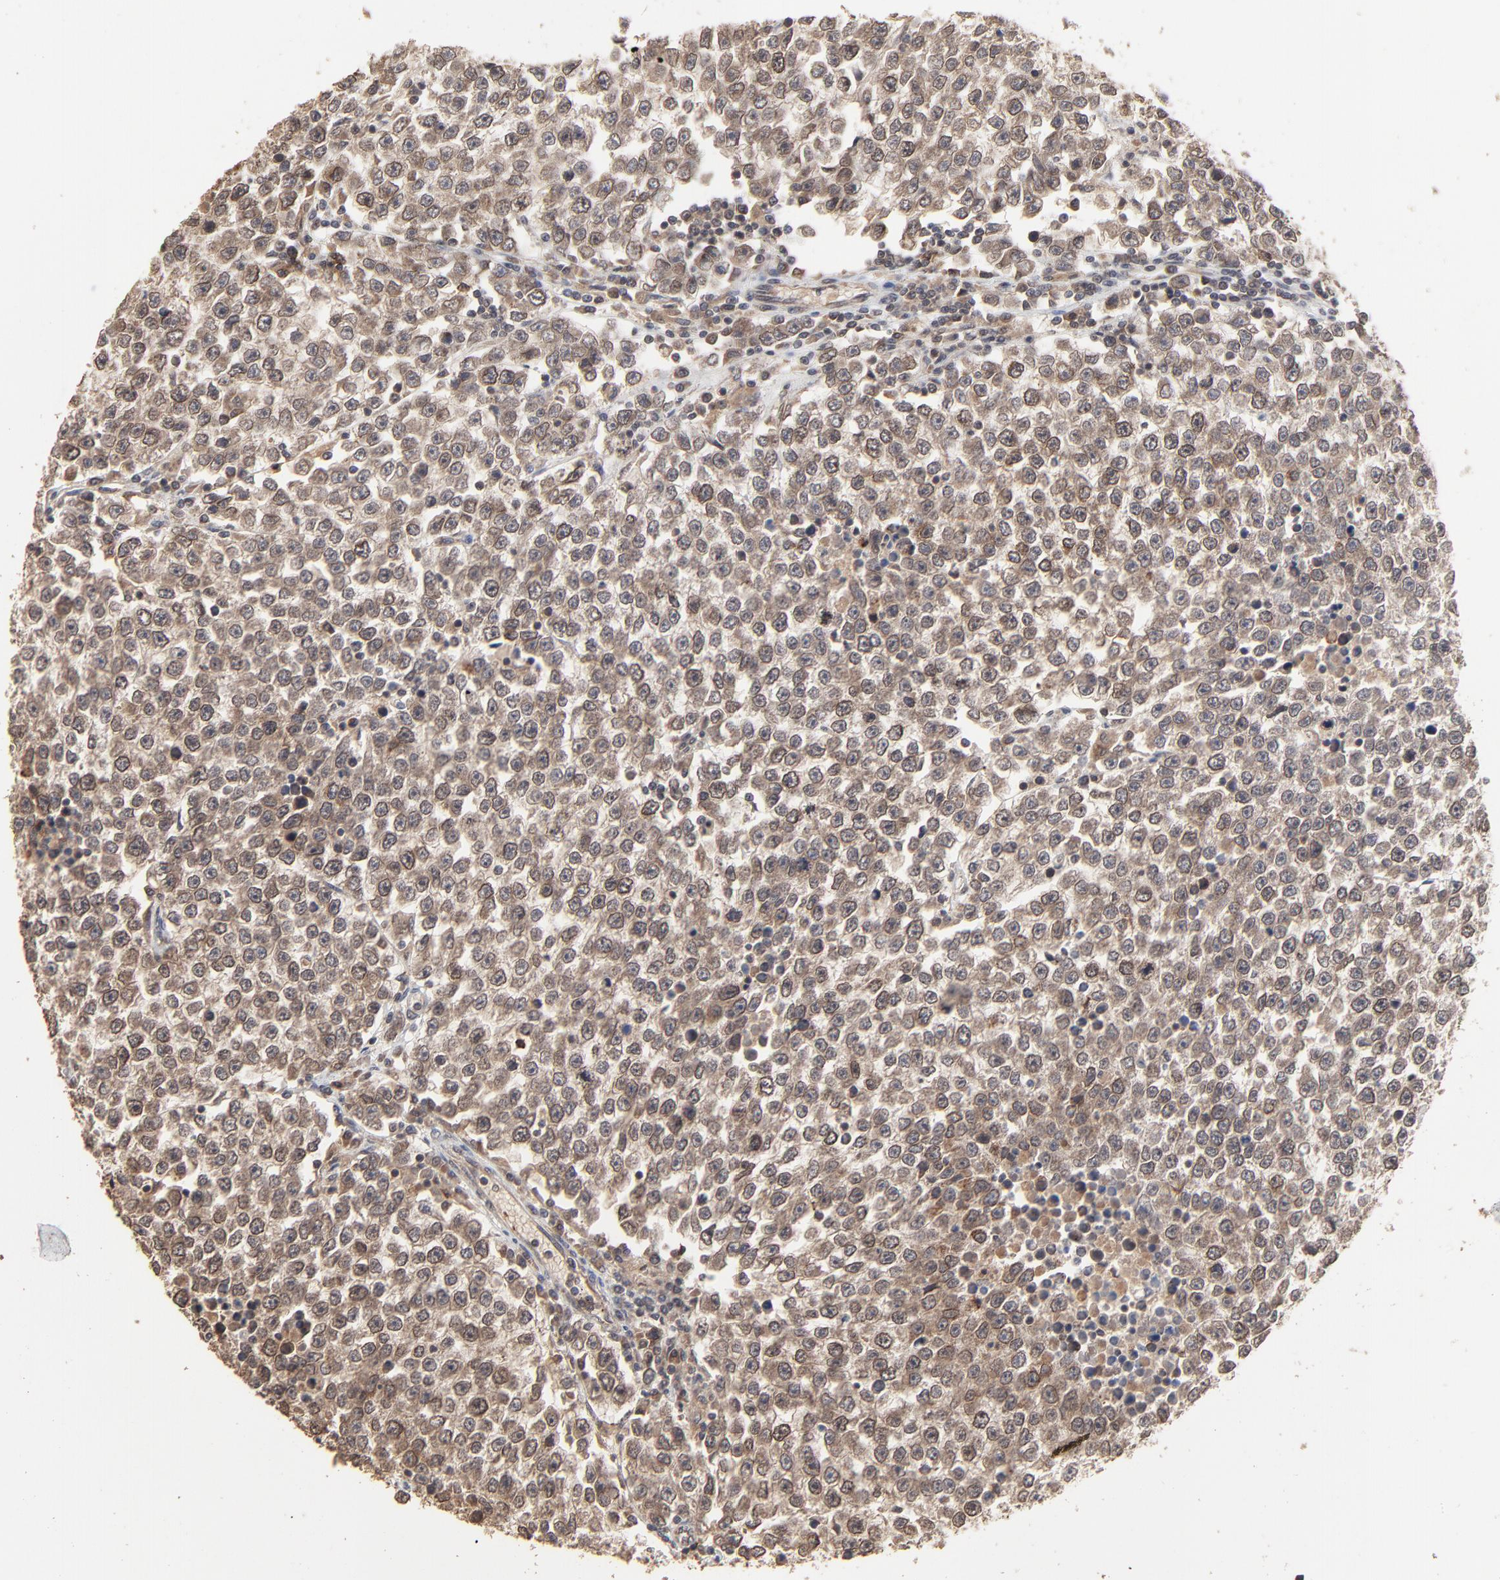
{"staining": {"intensity": "moderate", "quantity": ">75%", "location": "cytoplasmic/membranous,nuclear"}, "tissue": "testis cancer", "cell_type": "Tumor cells", "image_type": "cancer", "snomed": [{"axis": "morphology", "description": "Seminoma, NOS"}, {"axis": "topography", "description": "Testis"}], "caption": "Testis cancer (seminoma) stained with a brown dye shows moderate cytoplasmic/membranous and nuclear positive staining in about >75% of tumor cells.", "gene": "FAM227A", "patient": {"sex": "male", "age": 36}}